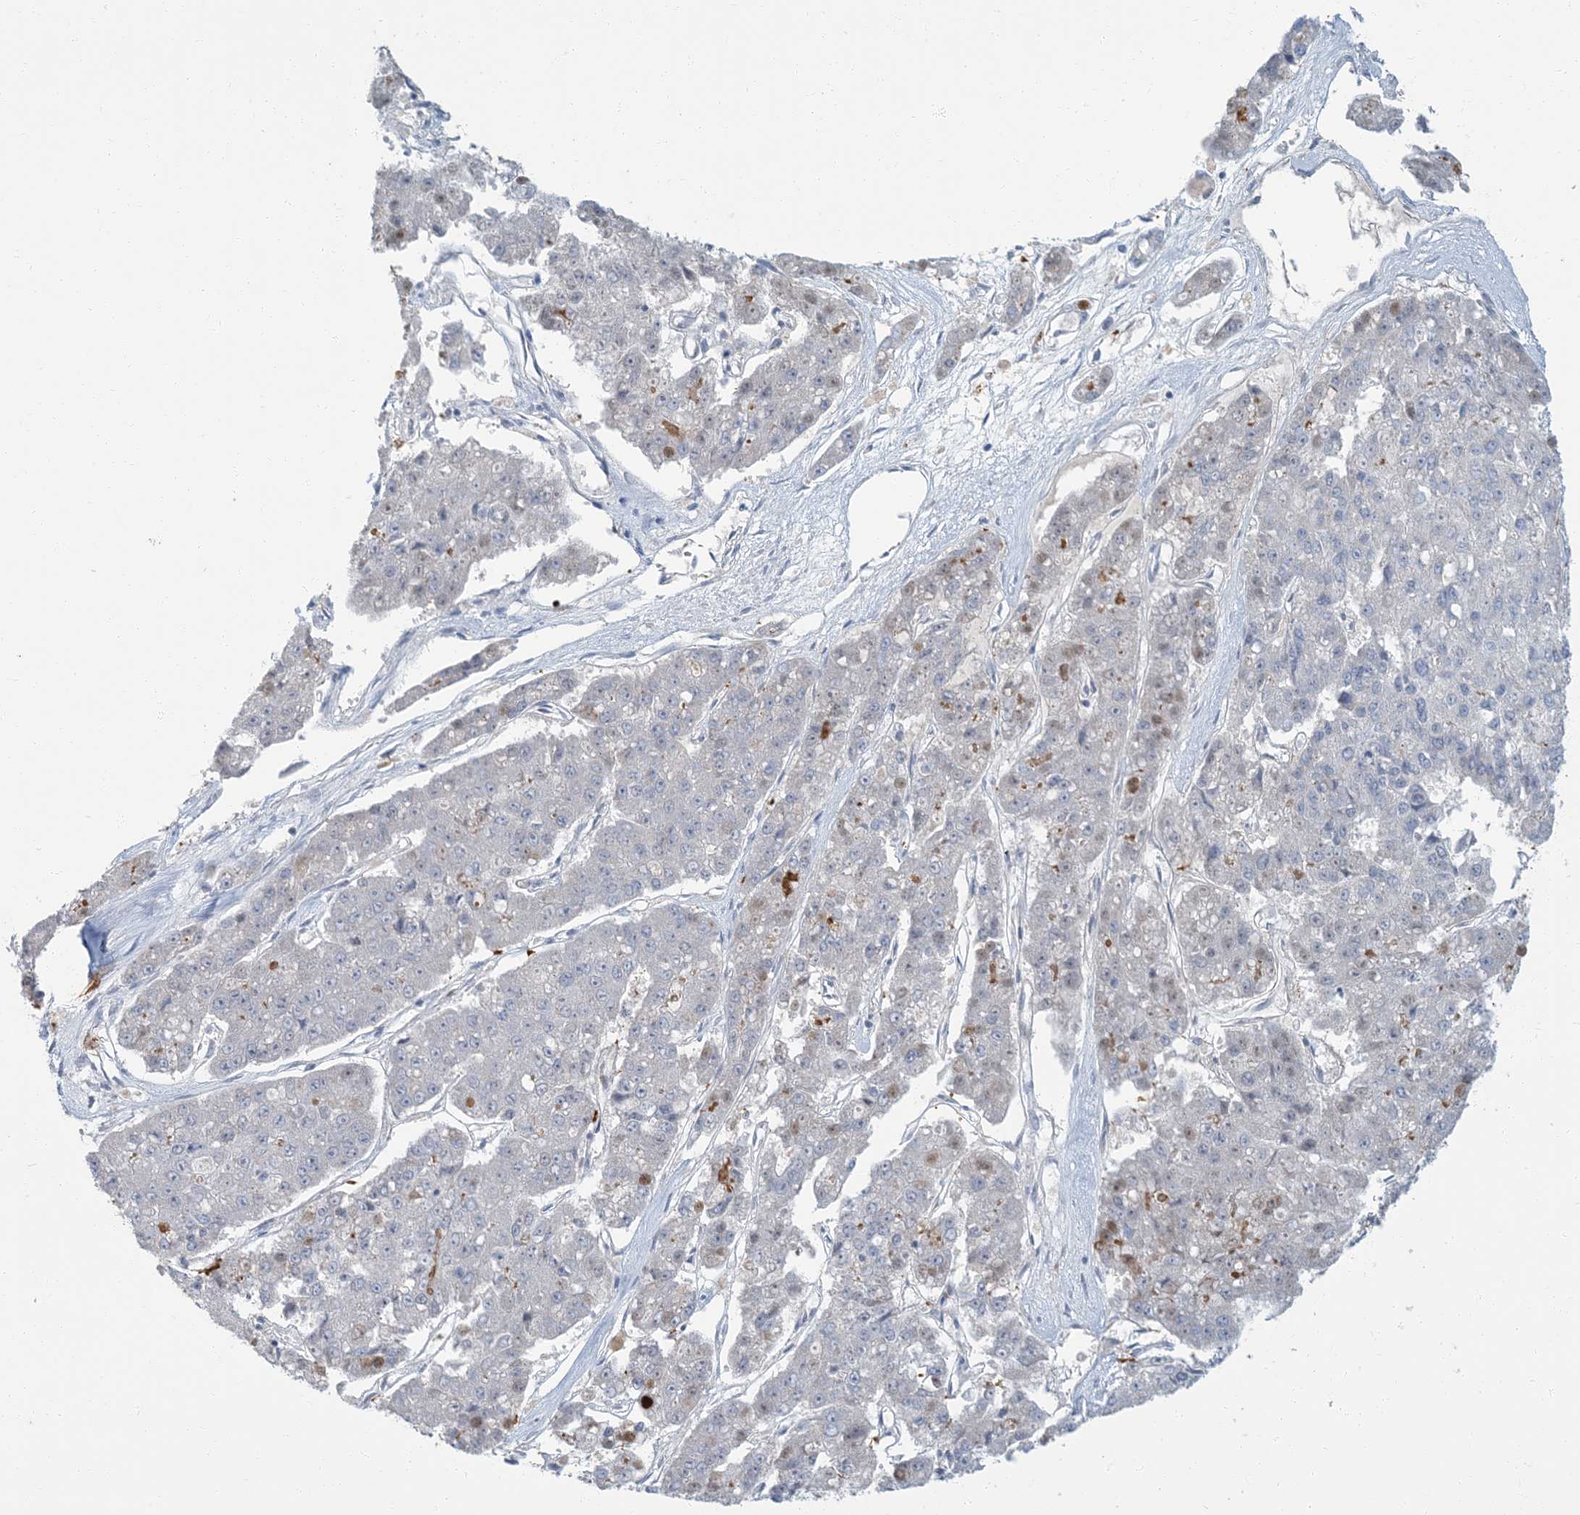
{"staining": {"intensity": "negative", "quantity": "none", "location": "none"}, "tissue": "pancreatic cancer", "cell_type": "Tumor cells", "image_type": "cancer", "snomed": [{"axis": "morphology", "description": "Adenocarcinoma, NOS"}, {"axis": "topography", "description": "Pancreas"}], "caption": "Pancreatic cancer (adenocarcinoma) was stained to show a protein in brown. There is no significant positivity in tumor cells.", "gene": "EPHA4", "patient": {"sex": "male", "age": 50}}